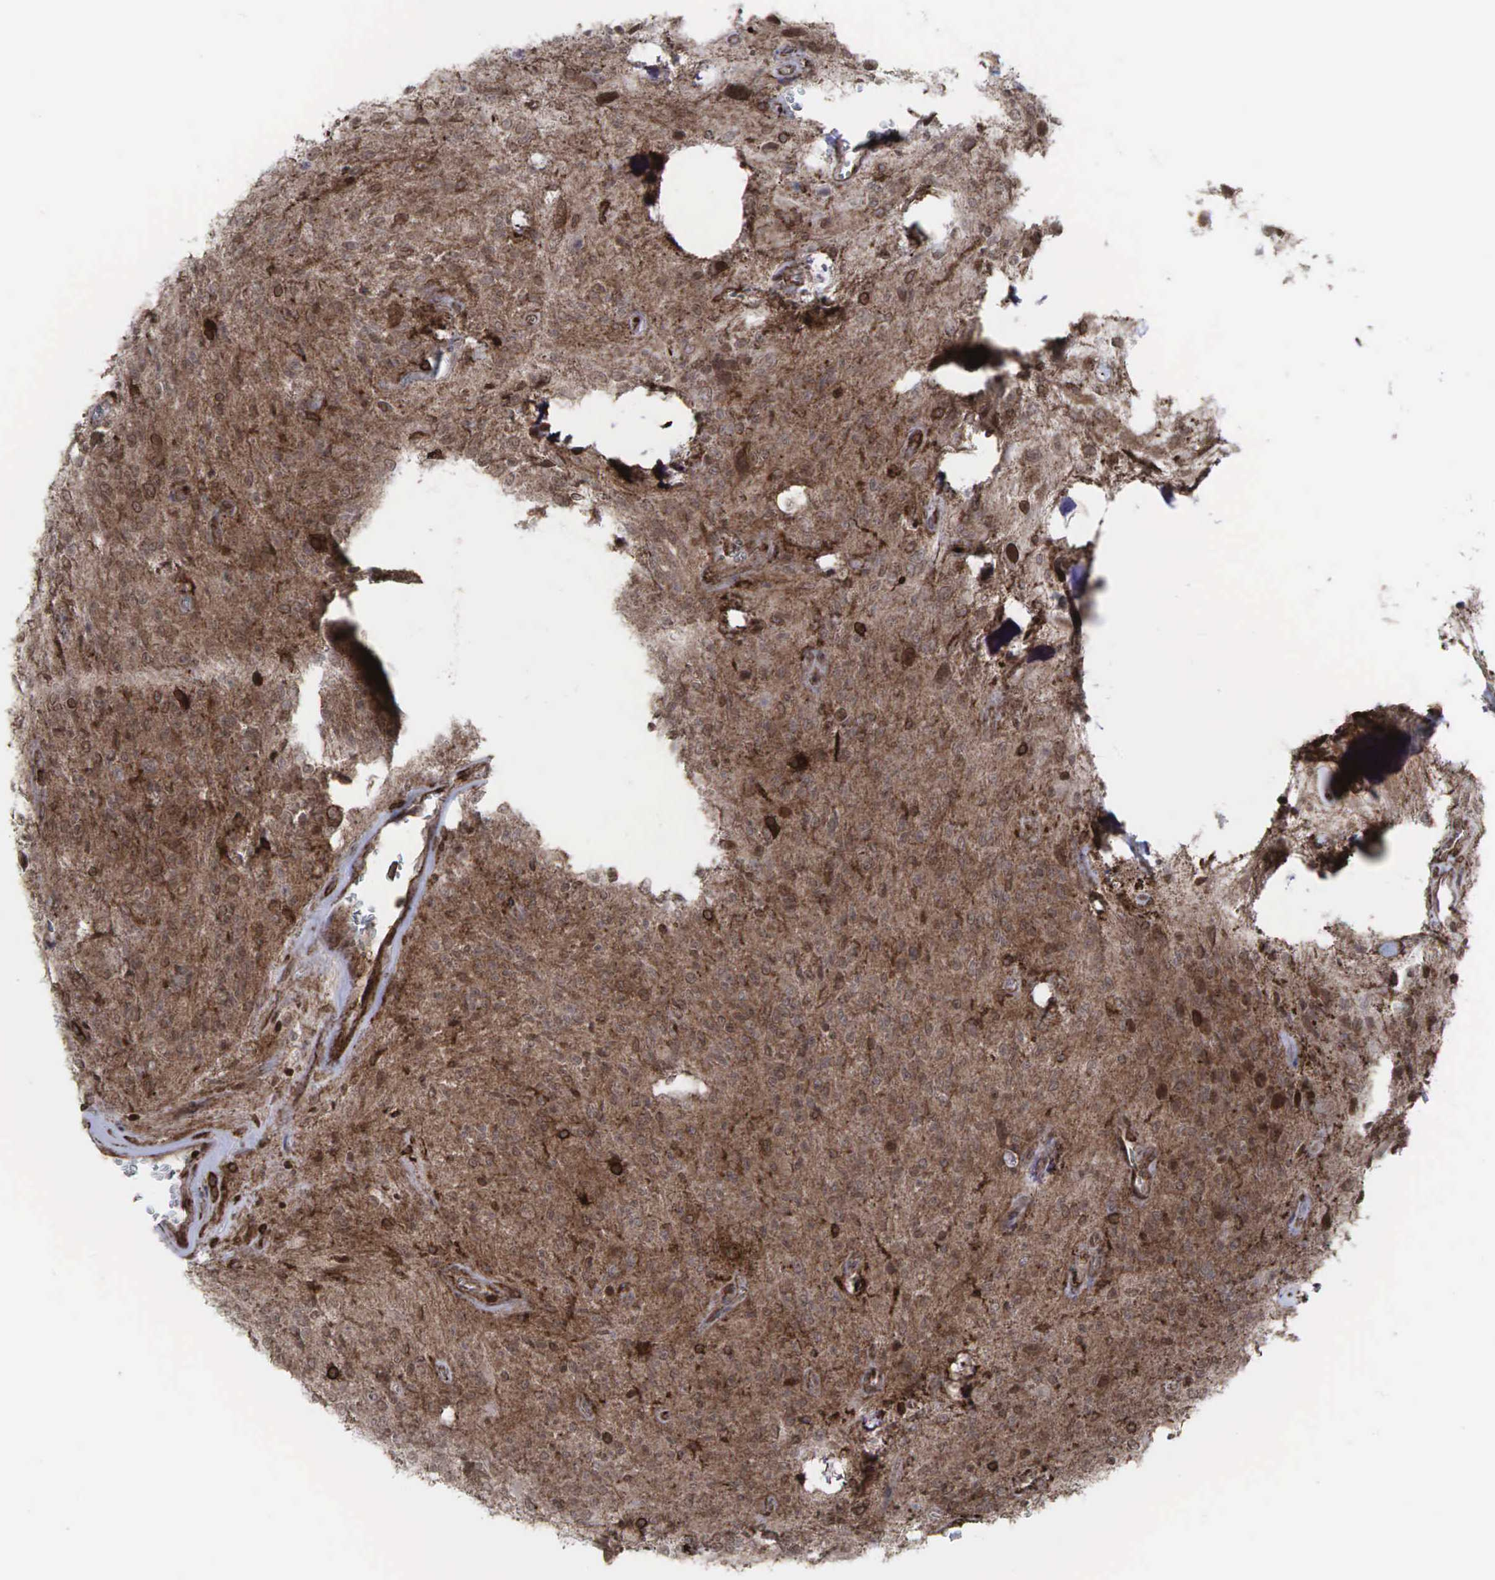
{"staining": {"intensity": "moderate", "quantity": ">75%", "location": "cytoplasmic/membranous,nuclear"}, "tissue": "glioma", "cell_type": "Tumor cells", "image_type": "cancer", "snomed": [{"axis": "morphology", "description": "Glioma, malignant, Low grade"}, {"axis": "topography", "description": "Brain"}], "caption": "Tumor cells reveal moderate cytoplasmic/membranous and nuclear expression in approximately >75% of cells in glioma. (brown staining indicates protein expression, while blue staining denotes nuclei).", "gene": "GPRASP1", "patient": {"sex": "female", "age": 15}}